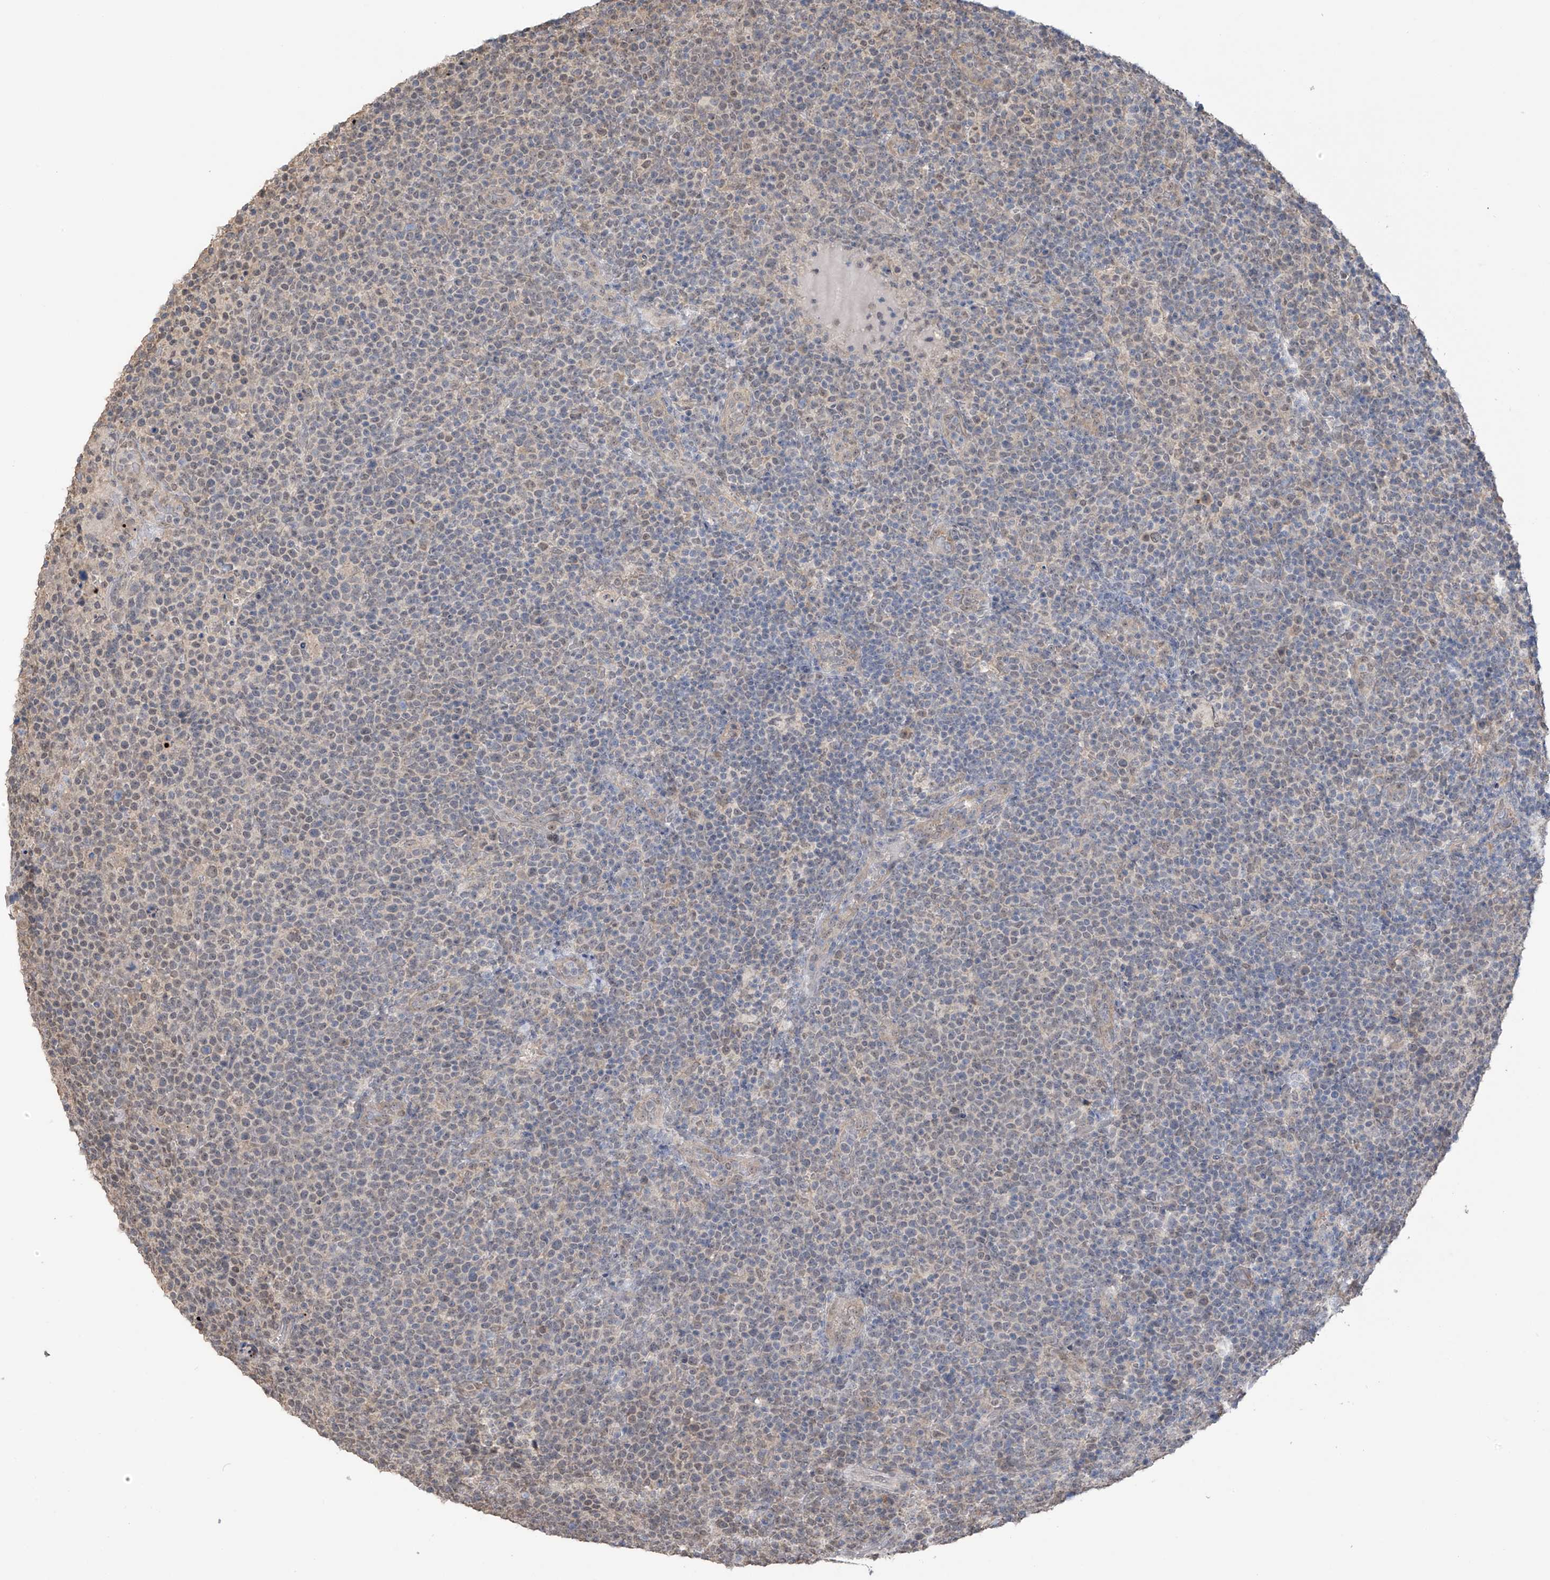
{"staining": {"intensity": "weak", "quantity": "<25%", "location": "nuclear"}, "tissue": "lymphoma", "cell_type": "Tumor cells", "image_type": "cancer", "snomed": [{"axis": "morphology", "description": "Malignant lymphoma, non-Hodgkin's type, High grade"}, {"axis": "topography", "description": "Lymph node"}], "caption": "IHC of high-grade malignant lymphoma, non-Hodgkin's type displays no positivity in tumor cells.", "gene": "KIAA1522", "patient": {"sex": "male", "age": 61}}